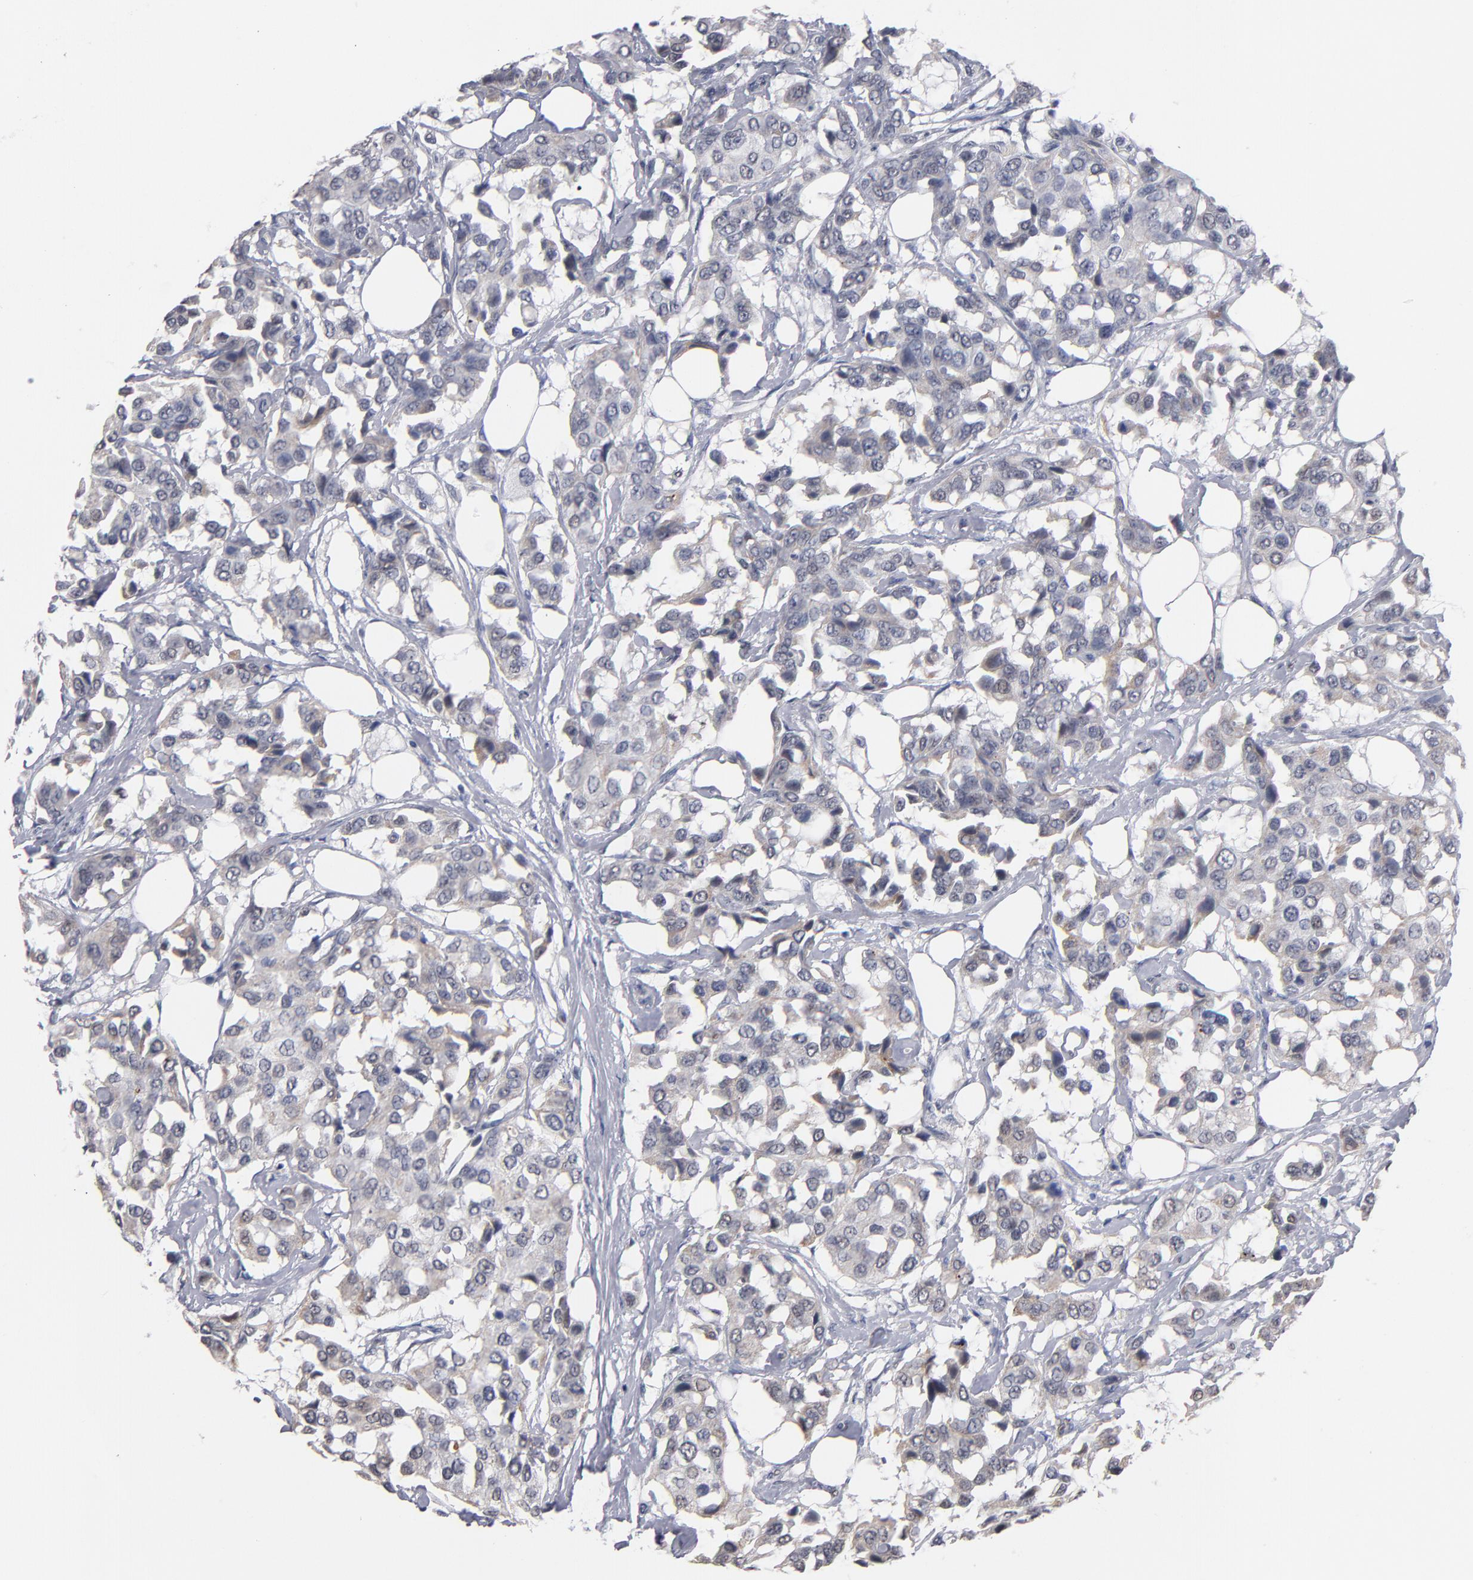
{"staining": {"intensity": "negative", "quantity": "none", "location": "none"}, "tissue": "breast cancer", "cell_type": "Tumor cells", "image_type": "cancer", "snomed": [{"axis": "morphology", "description": "Duct carcinoma"}, {"axis": "topography", "description": "Breast"}], "caption": "IHC histopathology image of infiltrating ductal carcinoma (breast) stained for a protein (brown), which demonstrates no staining in tumor cells.", "gene": "MN1", "patient": {"sex": "female", "age": 80}}